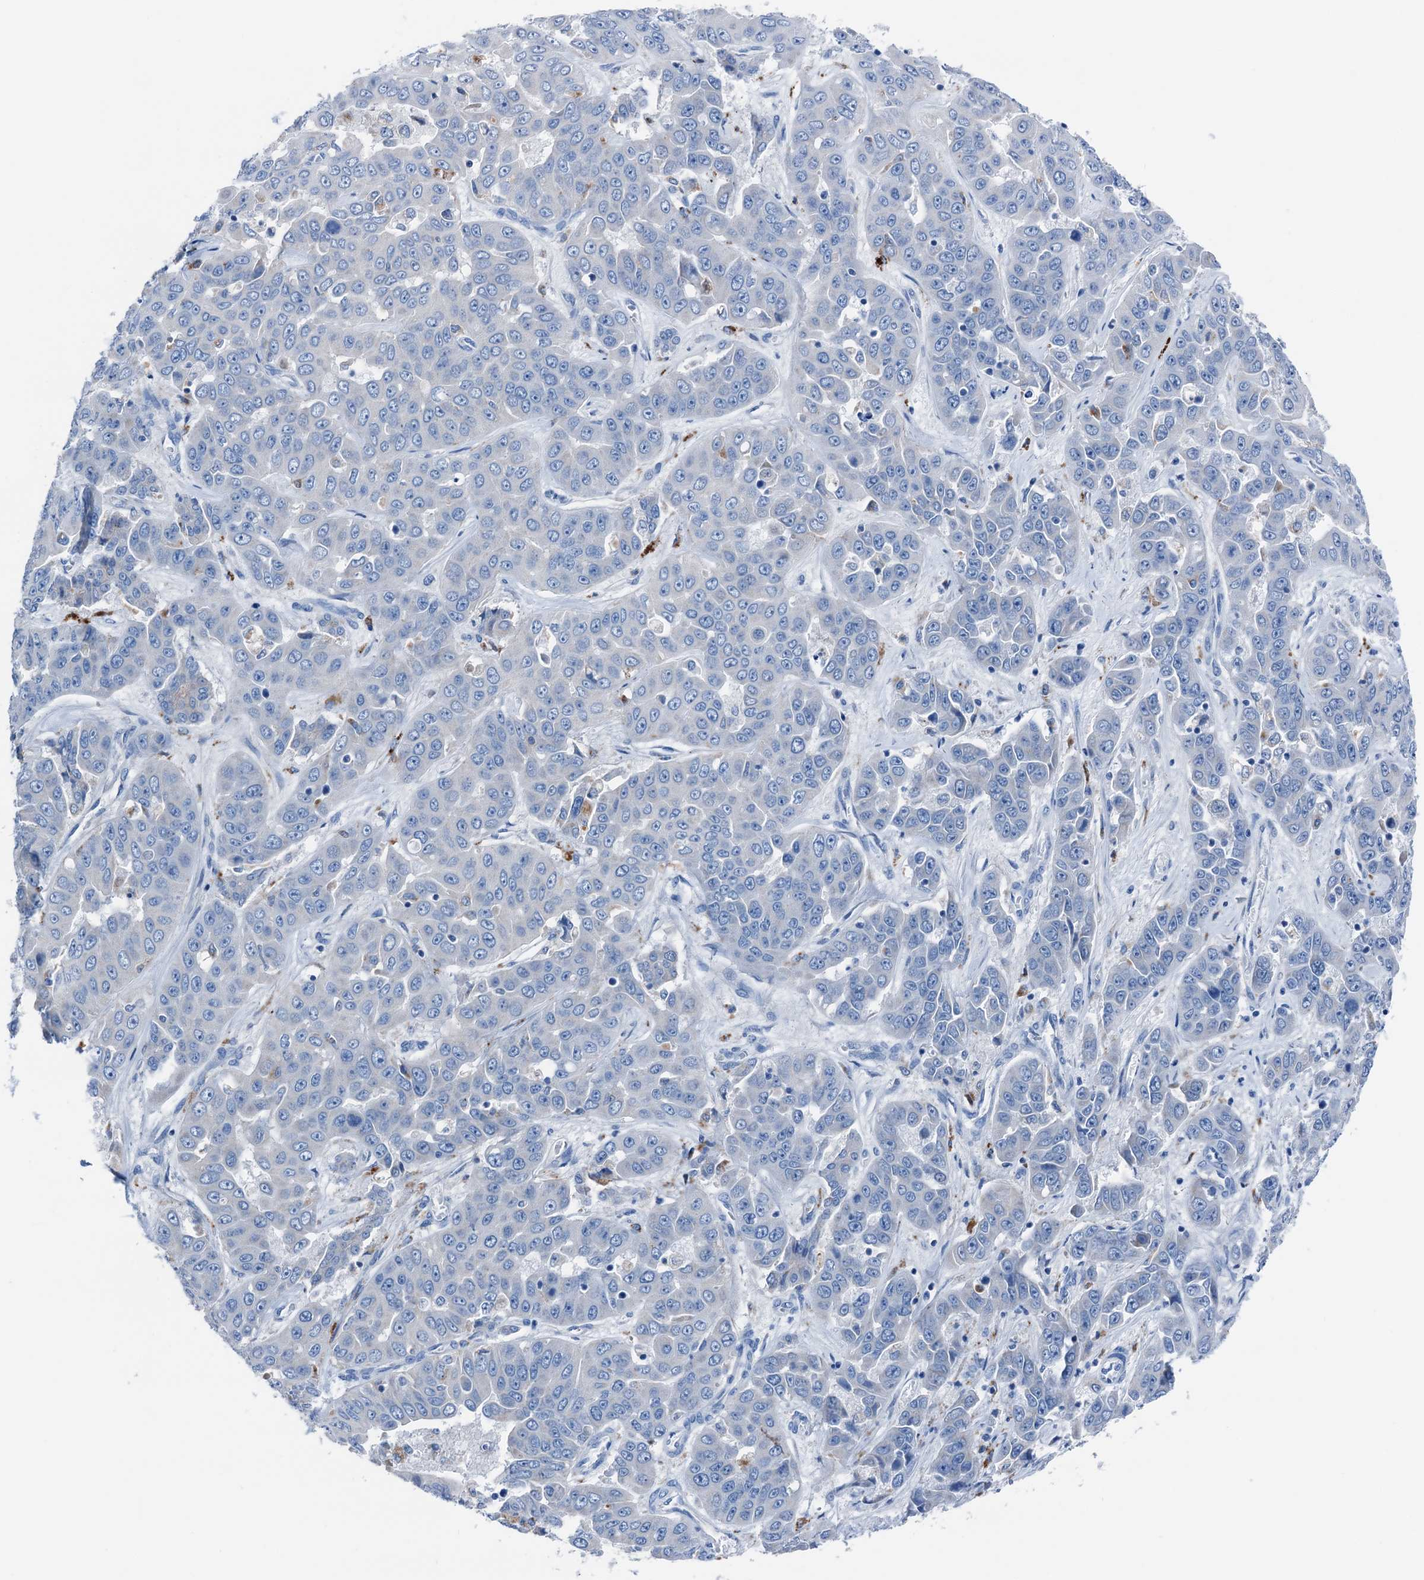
{"staining": {"intensity": "negative", "quantity": "none", "location": "none"}, "tissue": "liver cancer", "cell_type": "Tumor cells", "image_type": "cancer", "snomed": [{"axis": "morphology", "description": "Cholangiocarcinoma"}, {"axis": "topography", "description": "Liver"}], "caption": "This is an immunohistochemistry (IHC) image of liver cancer. There is no positivity in tumor cells.", "gene": "C1QTNF4", "patient": {"sex": "female", "age": 52}}